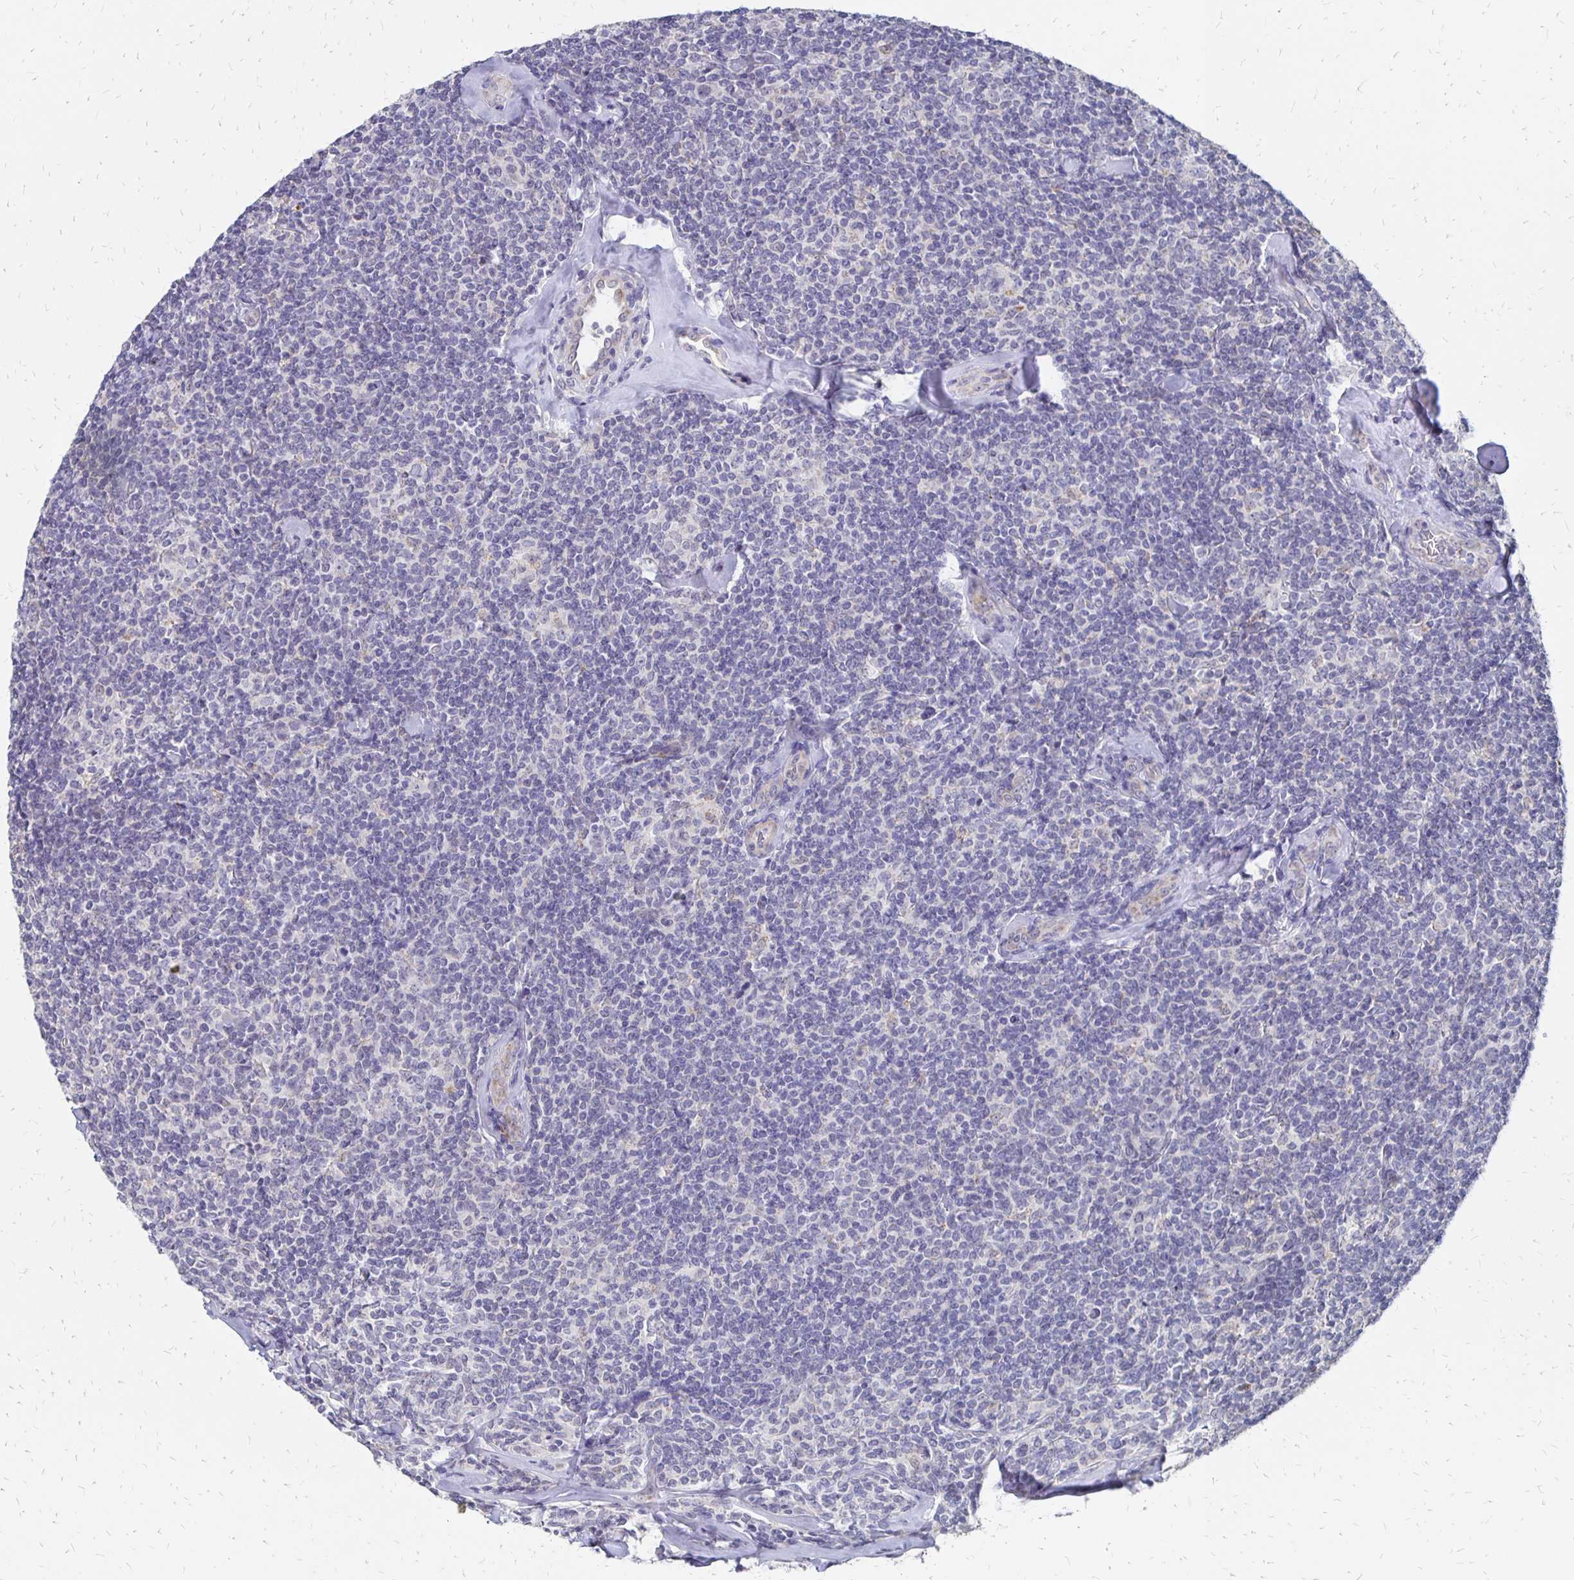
{"staining": {"intensity": "negative", "quantity": "none", "location": "none"}, "tissue": "lymphoma", "cell_type": "Tumor cells", "image_type": "cancer", "snomed": [{"axis": "morphology", "description": "Malignant lymphoma, non-Hodgkin's type, Low grade"}, {"axis": "topography", "description": "Lymph node"}], "caption": "Tumor cells show no significant protein expression in lymphoma.", "gene": "ATOSB", "patient": {"sex": "female", "age": 56}}